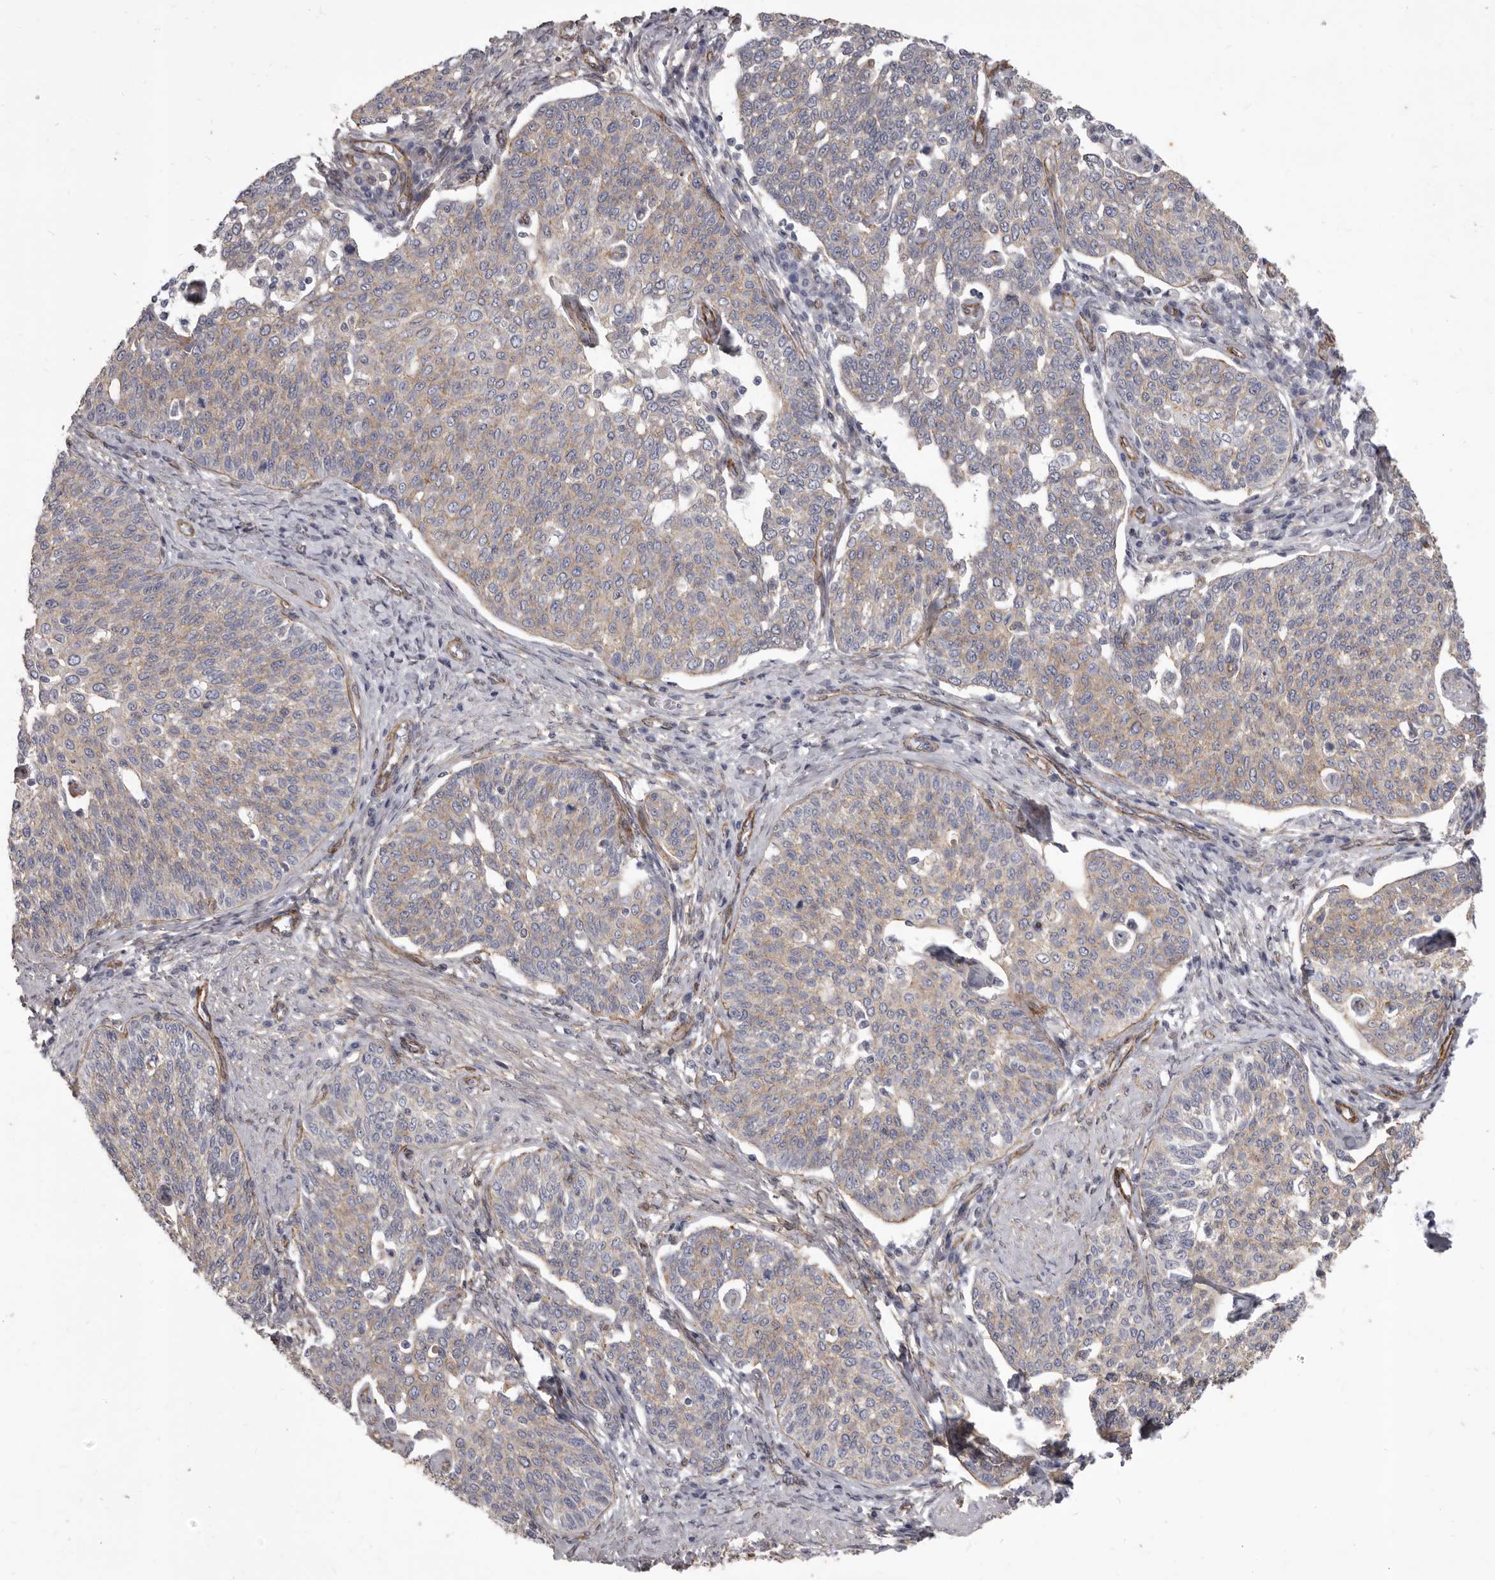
{"staining": {"intensity": "weak", "quantity": "<25%", "location": "cytoplasmic/membranous"}, "tissue": "cervical cancer", "cell_type": "Tumor cells", "image_type": "cancer", "snomed": [{"axis": "morphology", "description": "Squamous cell carcinoma, NOS"}, {"axis": "topography", "description": "Cervix"}], "caption": "High magnification brightfield microscopy of cervical squamous cell carcinoma stained with DAB (brown) and counterstained with hematoxylin (blue): tumor cells show no significant staining.", "gene": "P2RX6", "patient": {"sex": "female", "age": 34}}